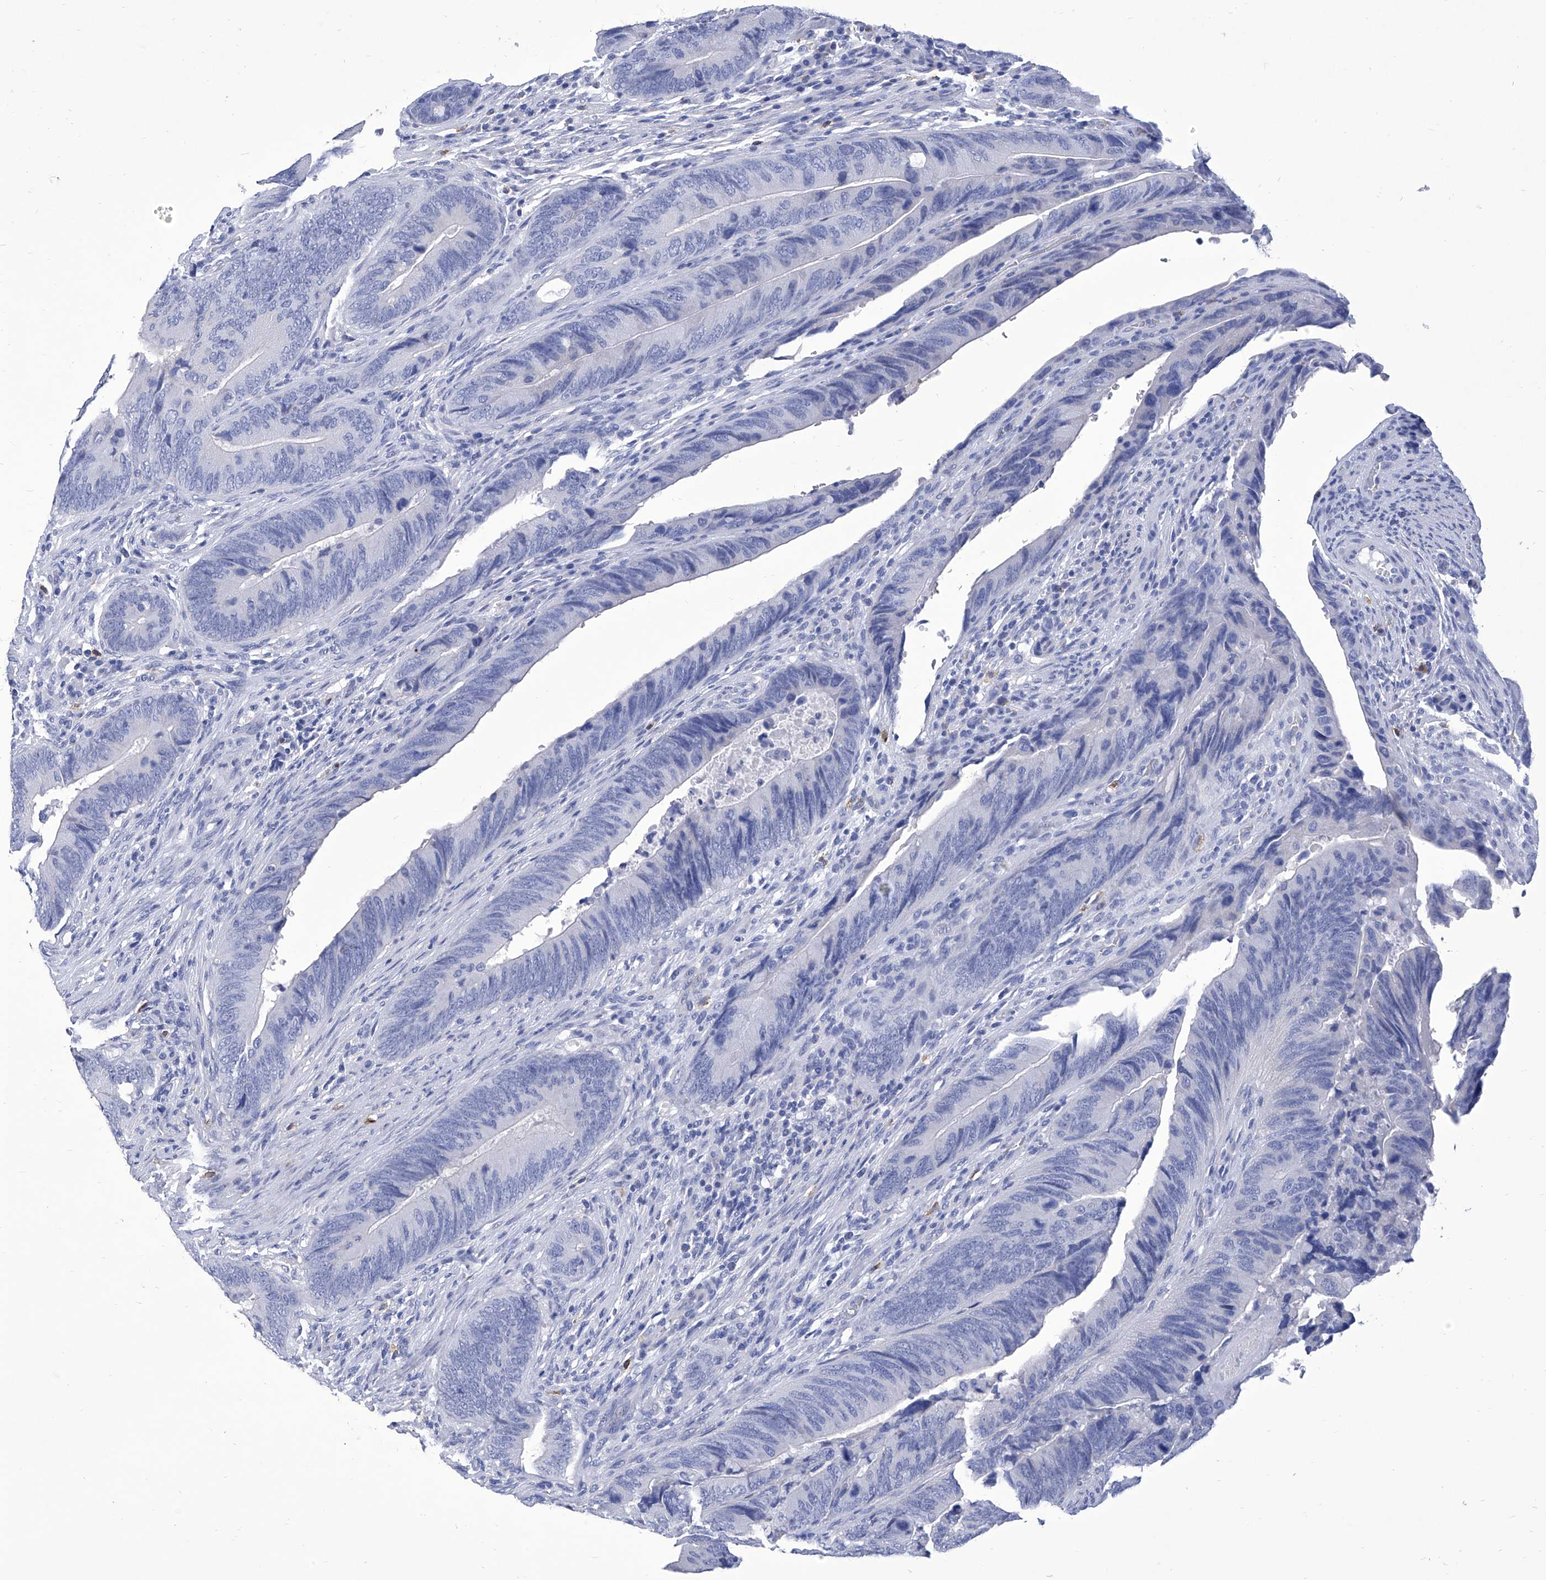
{"staining": {"intensity": "negative", "quantity": "none", "location": "none"}, "tissue": "colorectal cancer", "cell_type": "Tumor cells", "image_type": "cancer", "snomed": [{"axis": "morphology", "description": "Normal tissue, NOS"}, {"axis": "morphology", "description": "Adenocarcinoma, NOS"}, {"axis": "topography", "description": "Colon"}], "caption": "This is an immunohistochemistry (IHC) histopathology image of human colorectal cancer. There is no staining in tumor cells.", "gene": "IFNL2", "patient": {"sex": "male", "age": 56}}